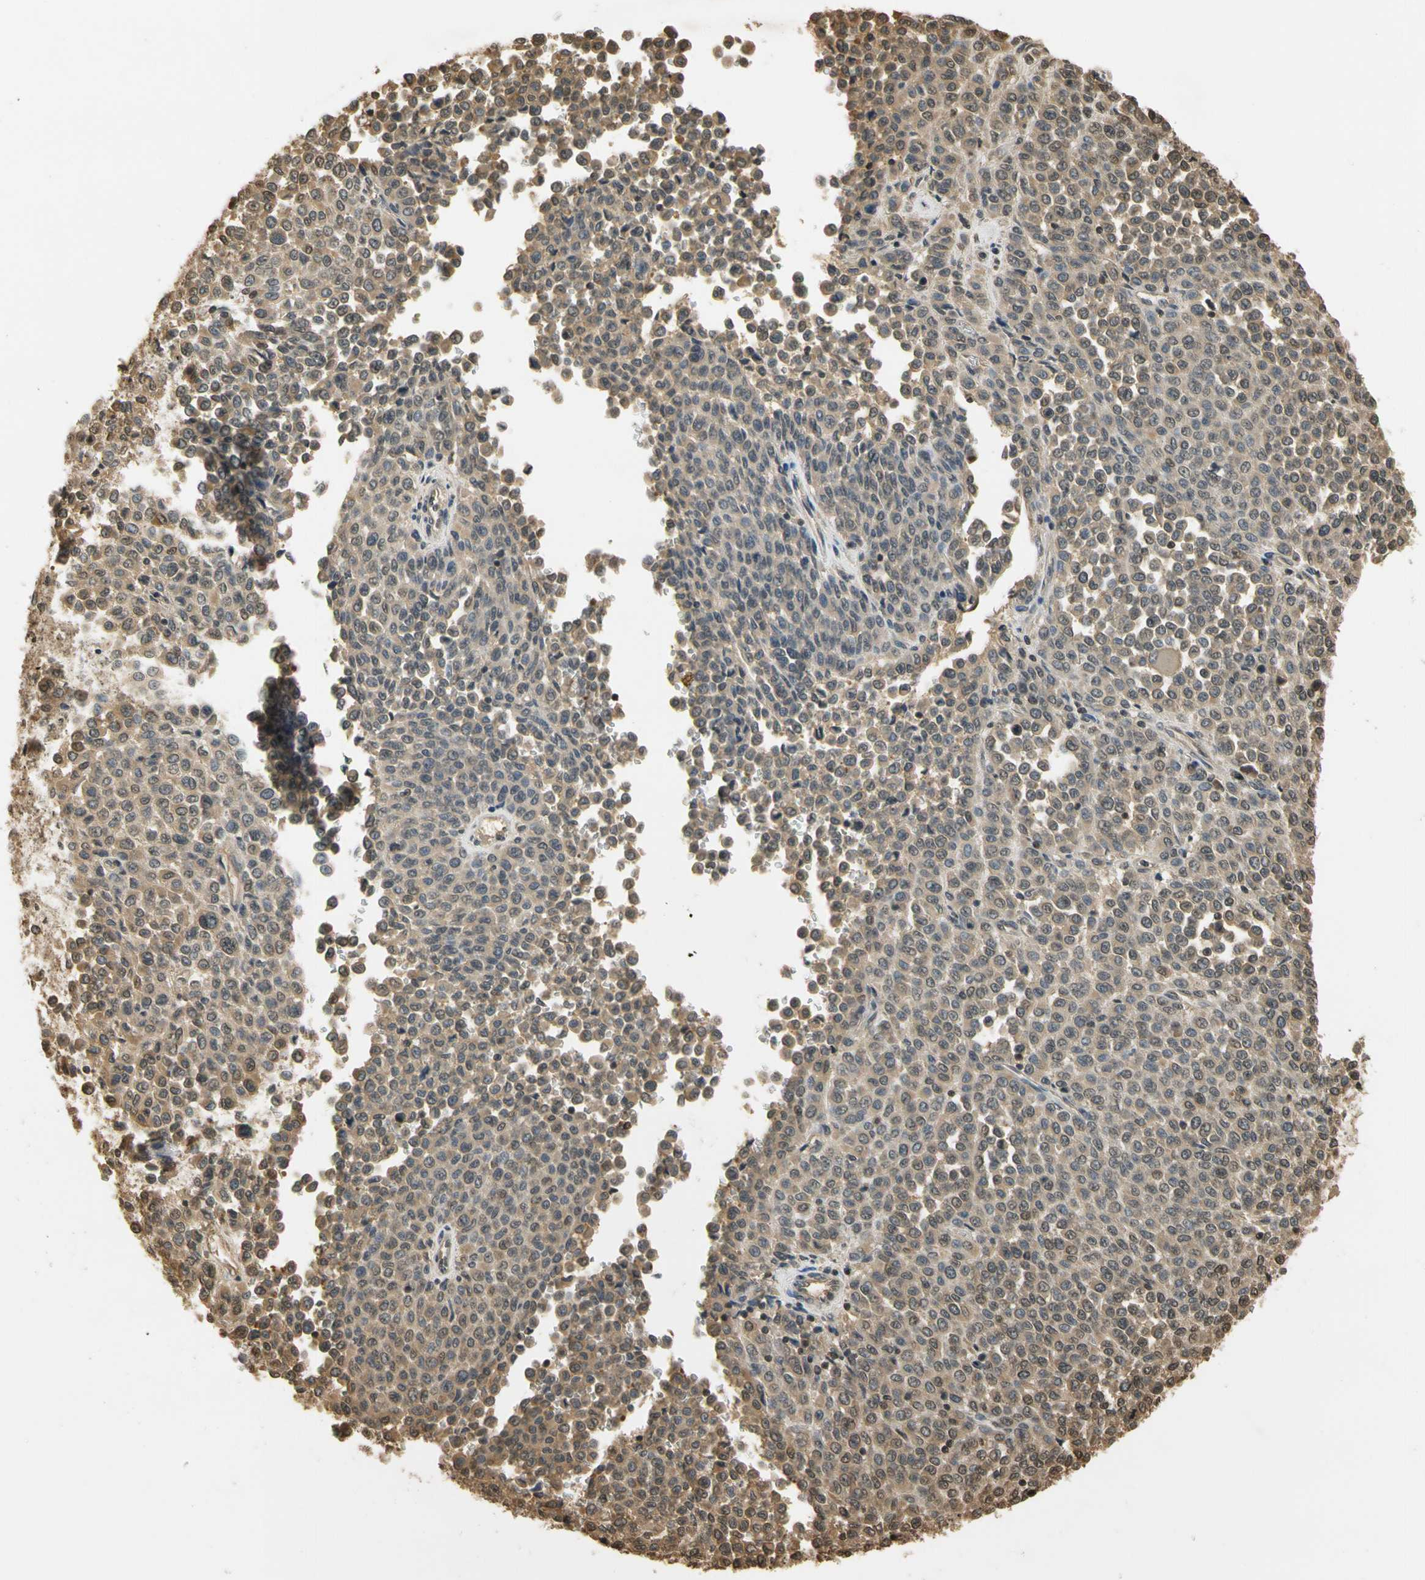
{"staining": {"intensity": "moderate", "quantity": ">75%", "location": "cytoplasmic/membranous,nuclear"}, "tissue": "melanoma", "cell_type": "Tumor cells", "image_type": "cancer", "snomed": [{"axis": "morphology", "description": "Malignant melanoma, Metastatic site"}, {"axis": "topography", "description": "Pancreas"}], "caption": "Brown immunohistochemical staining in human malignant melanoma (metastatic site) demonstrates moderate cytoplasmic/membranous and nuclear expression in approximately >75% of tumor cells.", "gene": "SOD1", "patient": {"sex": "female", "age": 30}}